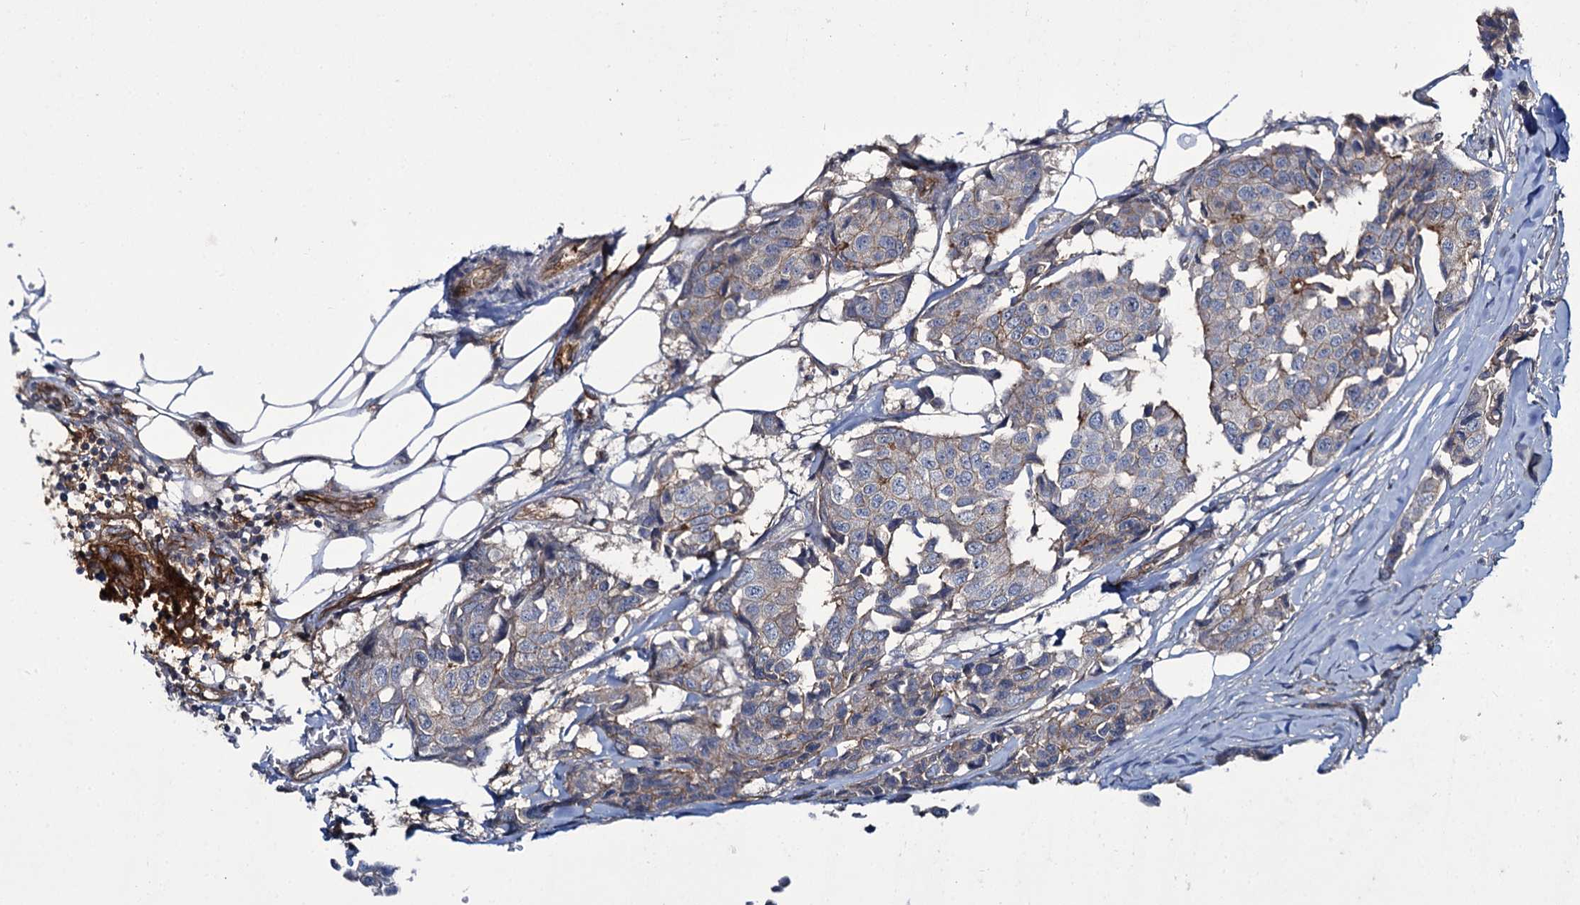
{"staining": {"intensity": "negative", "quantity": "none", "location": "none"}, "tissue": "breast cancer", "cell_type": "Tumor cells", "image_type": "cancer", "snomed": [{"axis": "morphology", "description": "Duct carcinoma"}, {"axis": "topography", "description": "Breast"}], "caption": "IHC of intraductal carcinoma (breast) displays no staining in tumor cells.", "gene": "SNAP23", "patient": {"sex": "female", "age": 80}}